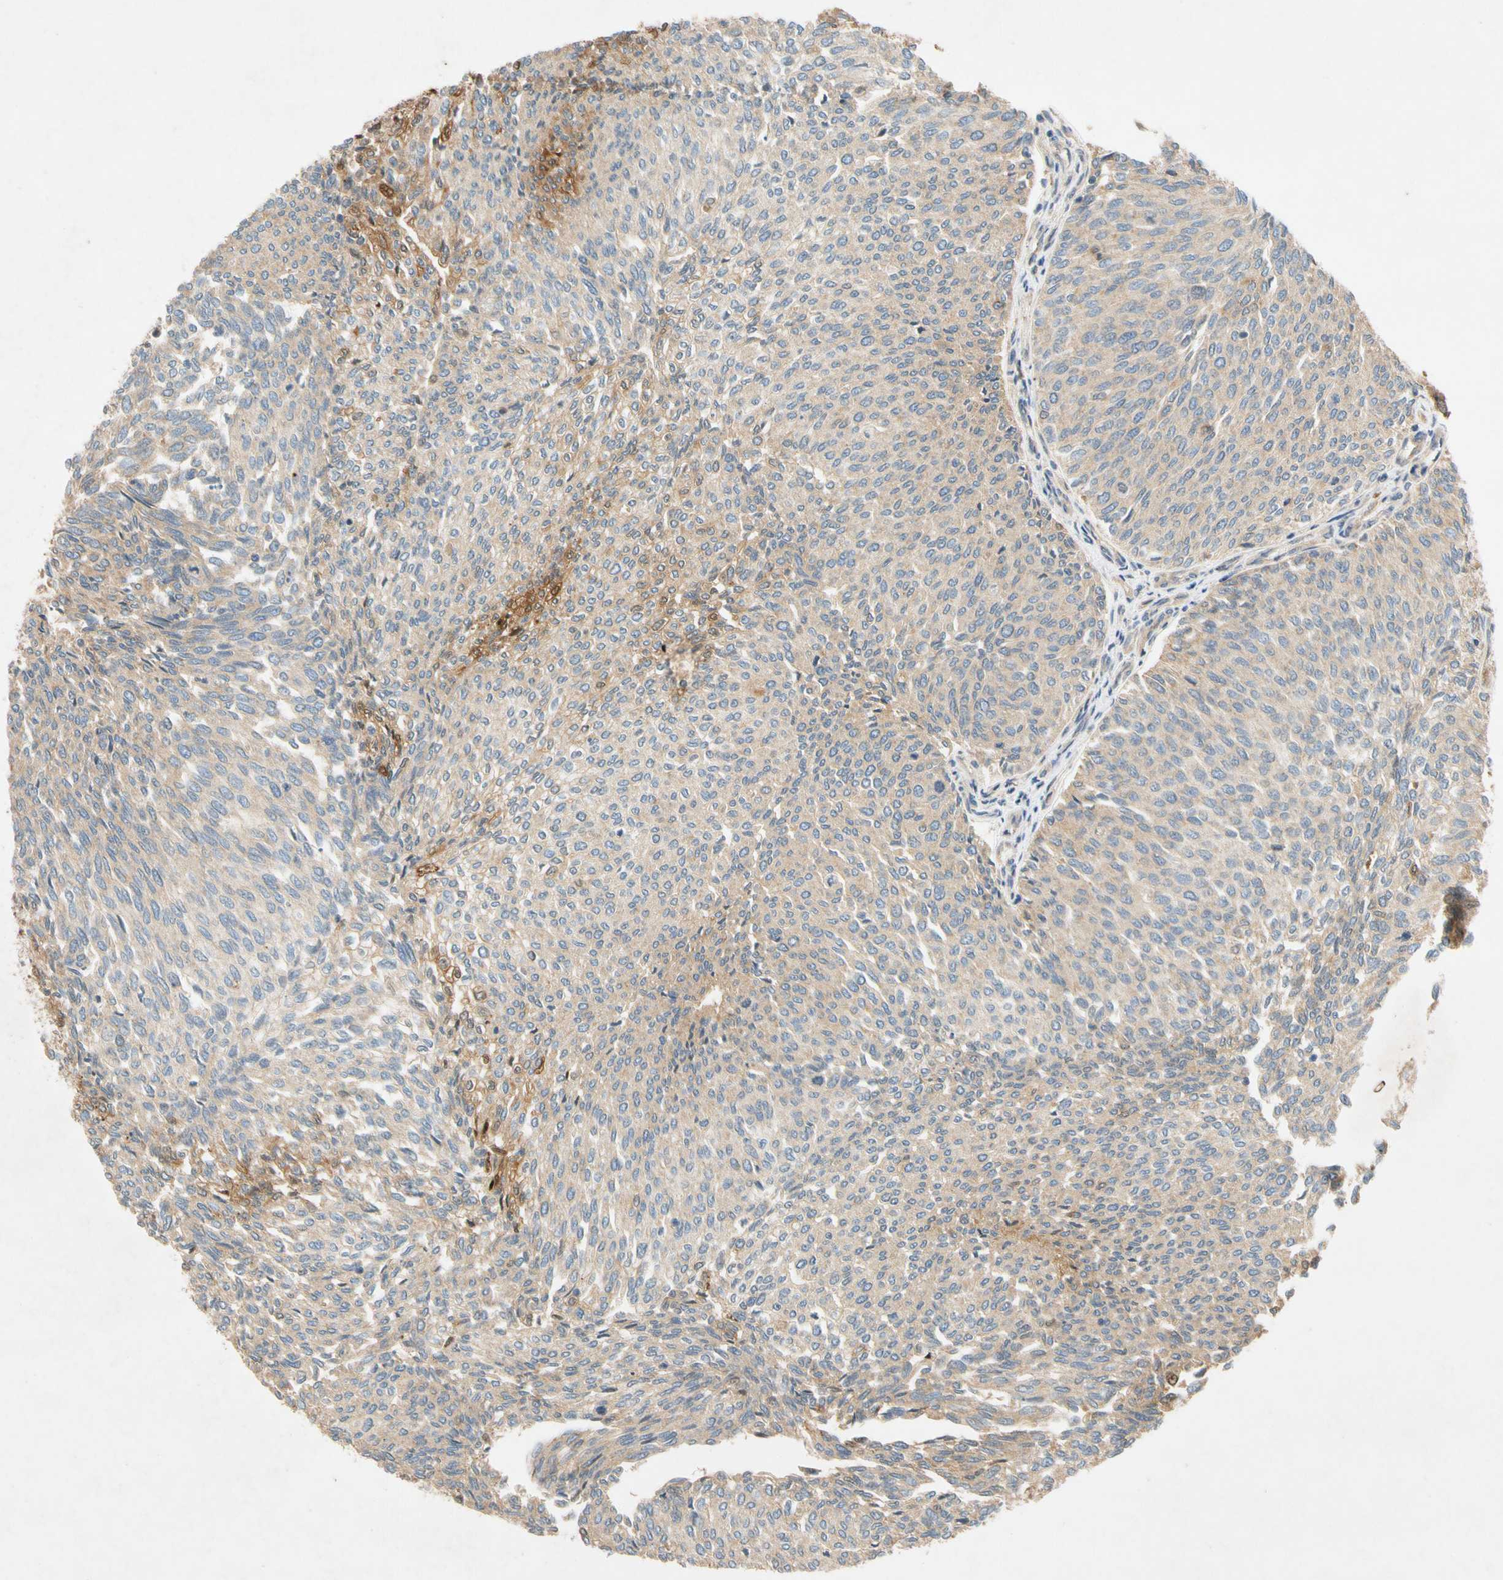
{"staining": {"intensity": "weak", "quantity": "25%-75%", "location": "cytoplasmic/membranous"}, "tissue": "urothelial cancer", "cell_type": "Tumor cells", "image_type": "cancer", "snomed": [{"axis": "morphology", "description": "Urothelial carcinoma, Low grade"}, {"axis": "topography", "description": "Urinary bladder"}], "caption": "Weak cytoplasmic/membranous positivity for a protein is seen in about 25%-75% of tumor cells of low-grade urothelial carcinoma using immunohistochemistry (IHC).", "gene": "USP46", "patient": {"sex": "female", "age": 79}}